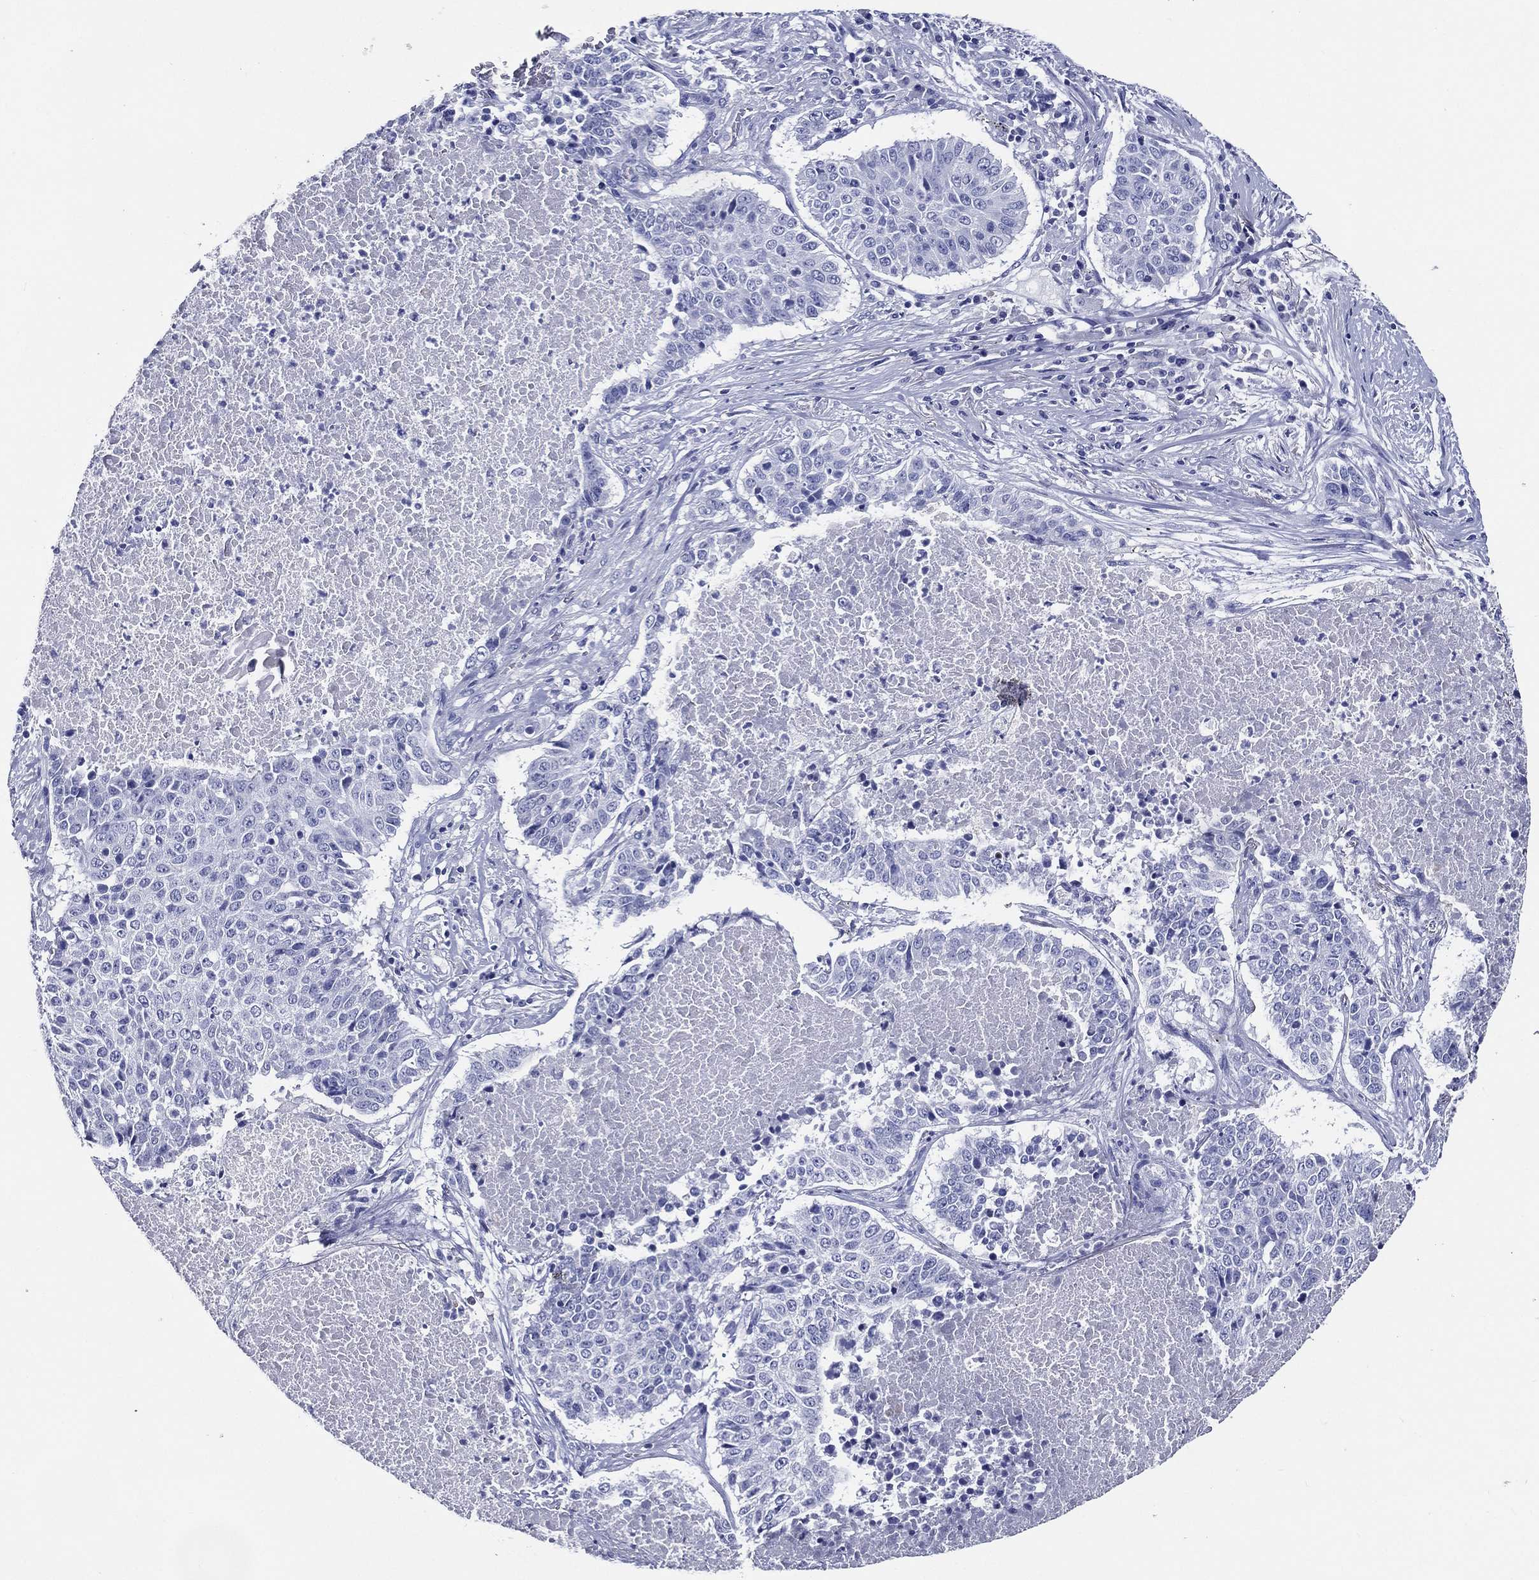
{"staining": {"intensity": "negative", "quantity": "none", "location": "none"}, "tissue": "lung cancer", "cell_type": "Tumor cells", "image_type": "cancer", "snomed": [{"axis": "morphology", "description": "Squamous cell carcinoma, NOS"}, {"axis": "topography", "description": "Lung"}], "caption": "A histopathology image of squamous cell carcinoma (lung) stained for a protein exhibits no brown staining in tumor cells. The staining is performed using DAB brown chromogen with nuclei counter-stained in using hematoxylin.", "gene": "ACE2", "patient": {"sex": "male", "age": 64}}